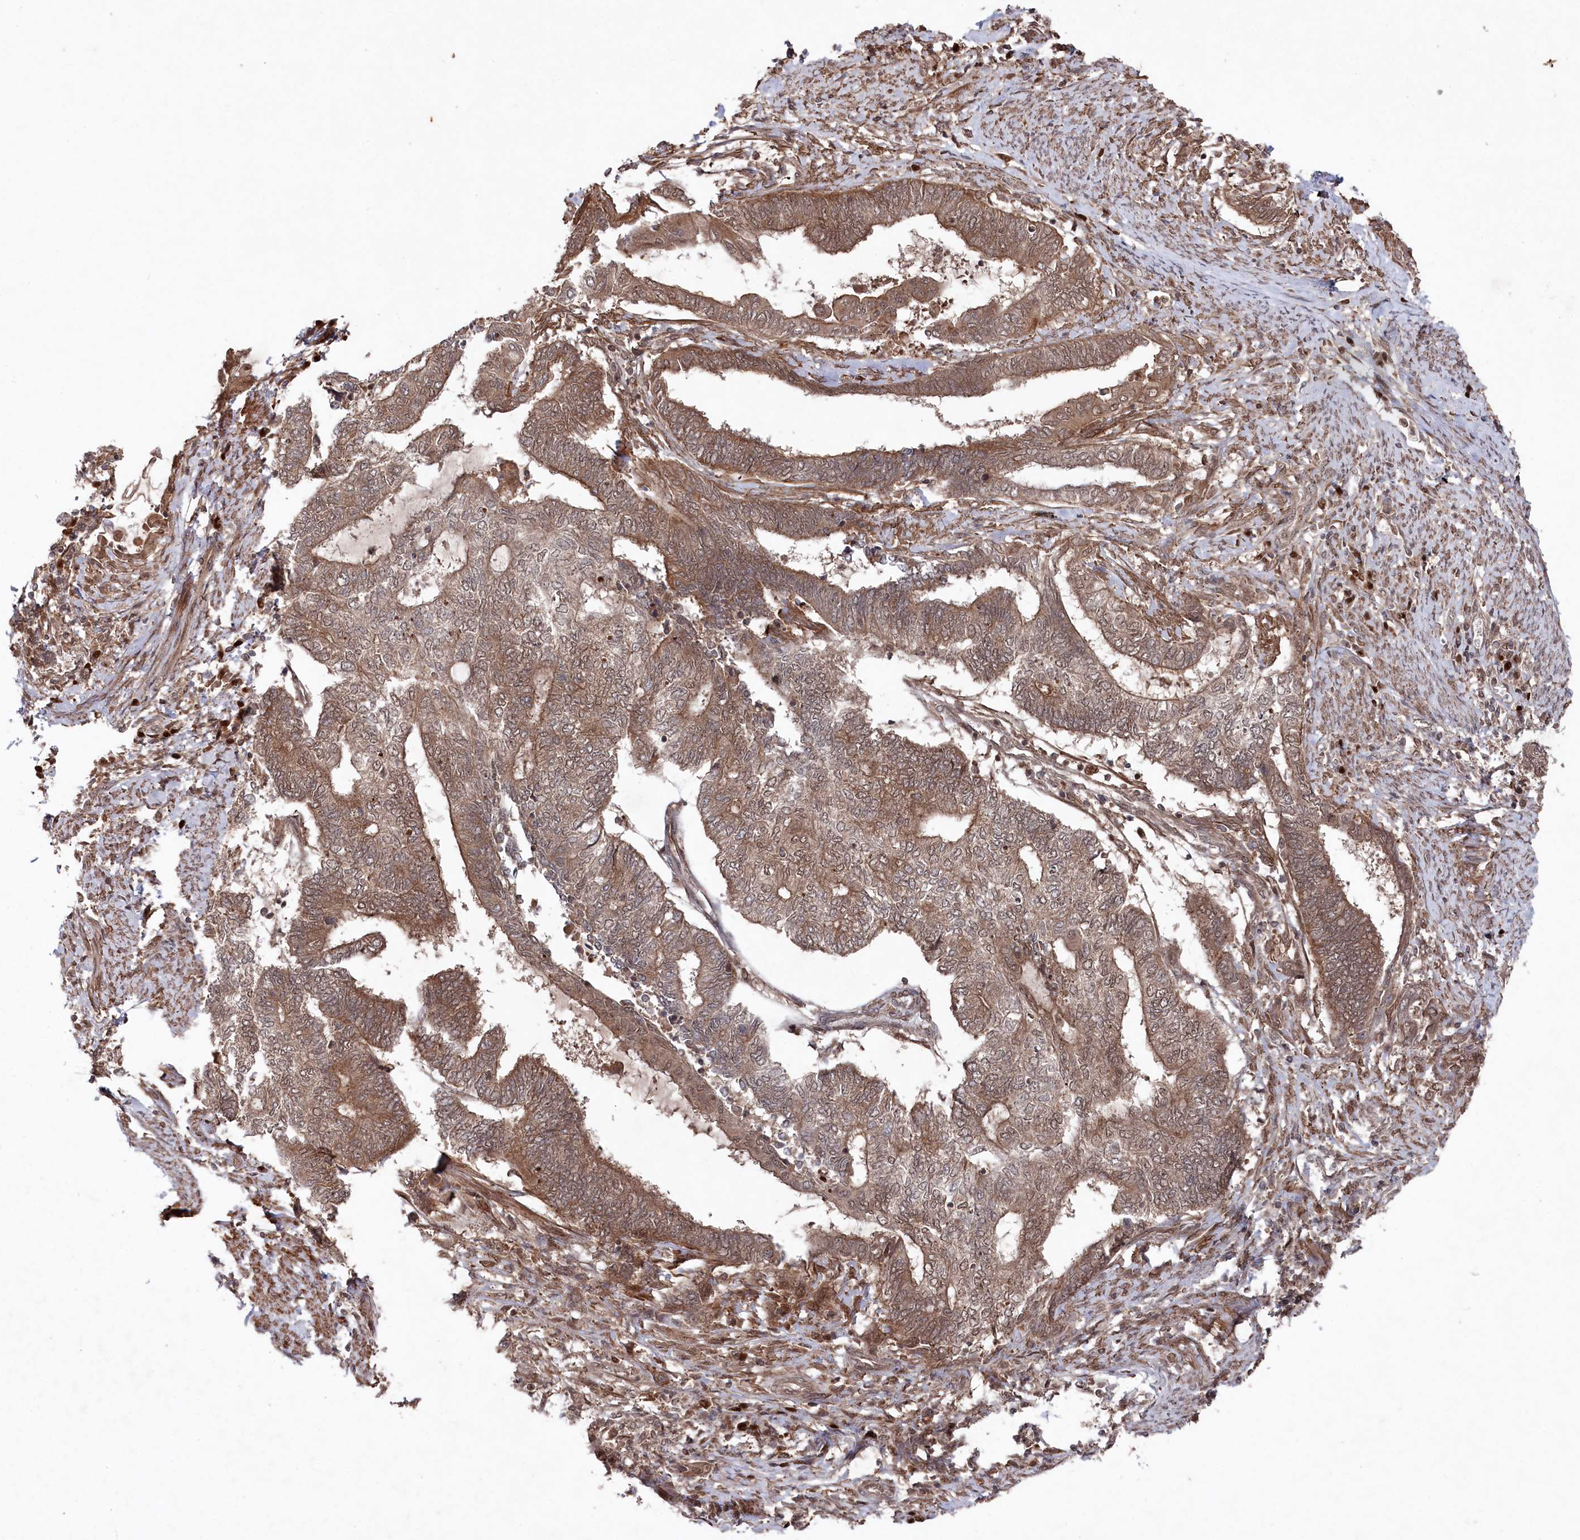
{"staining": {"intensity": "moderate", "quantity": ">75%", "location": "cytoplasmic/membranous,nuclear"}, "tissue": "endometrial cancer", "cell_type": "Tumor cells", "image_type": "cancer", "snomed": [{"axis": "morphology", "description": "Adenocarcinoma, NOS"}, {"axis": "topography", "description": "Uterus"}, {"axis": "topography", "description": "Endometrium"}], "caption": "Immunohistochemical staining of human endometrial cancer (adenocarcinoma) exhibits medium levels of moderate cytoplasmic/membranous and nuclear expression in about >75% of tumor cells.", "gene": "BORCS7", "patient": {"sex": "female", "age": 70}}